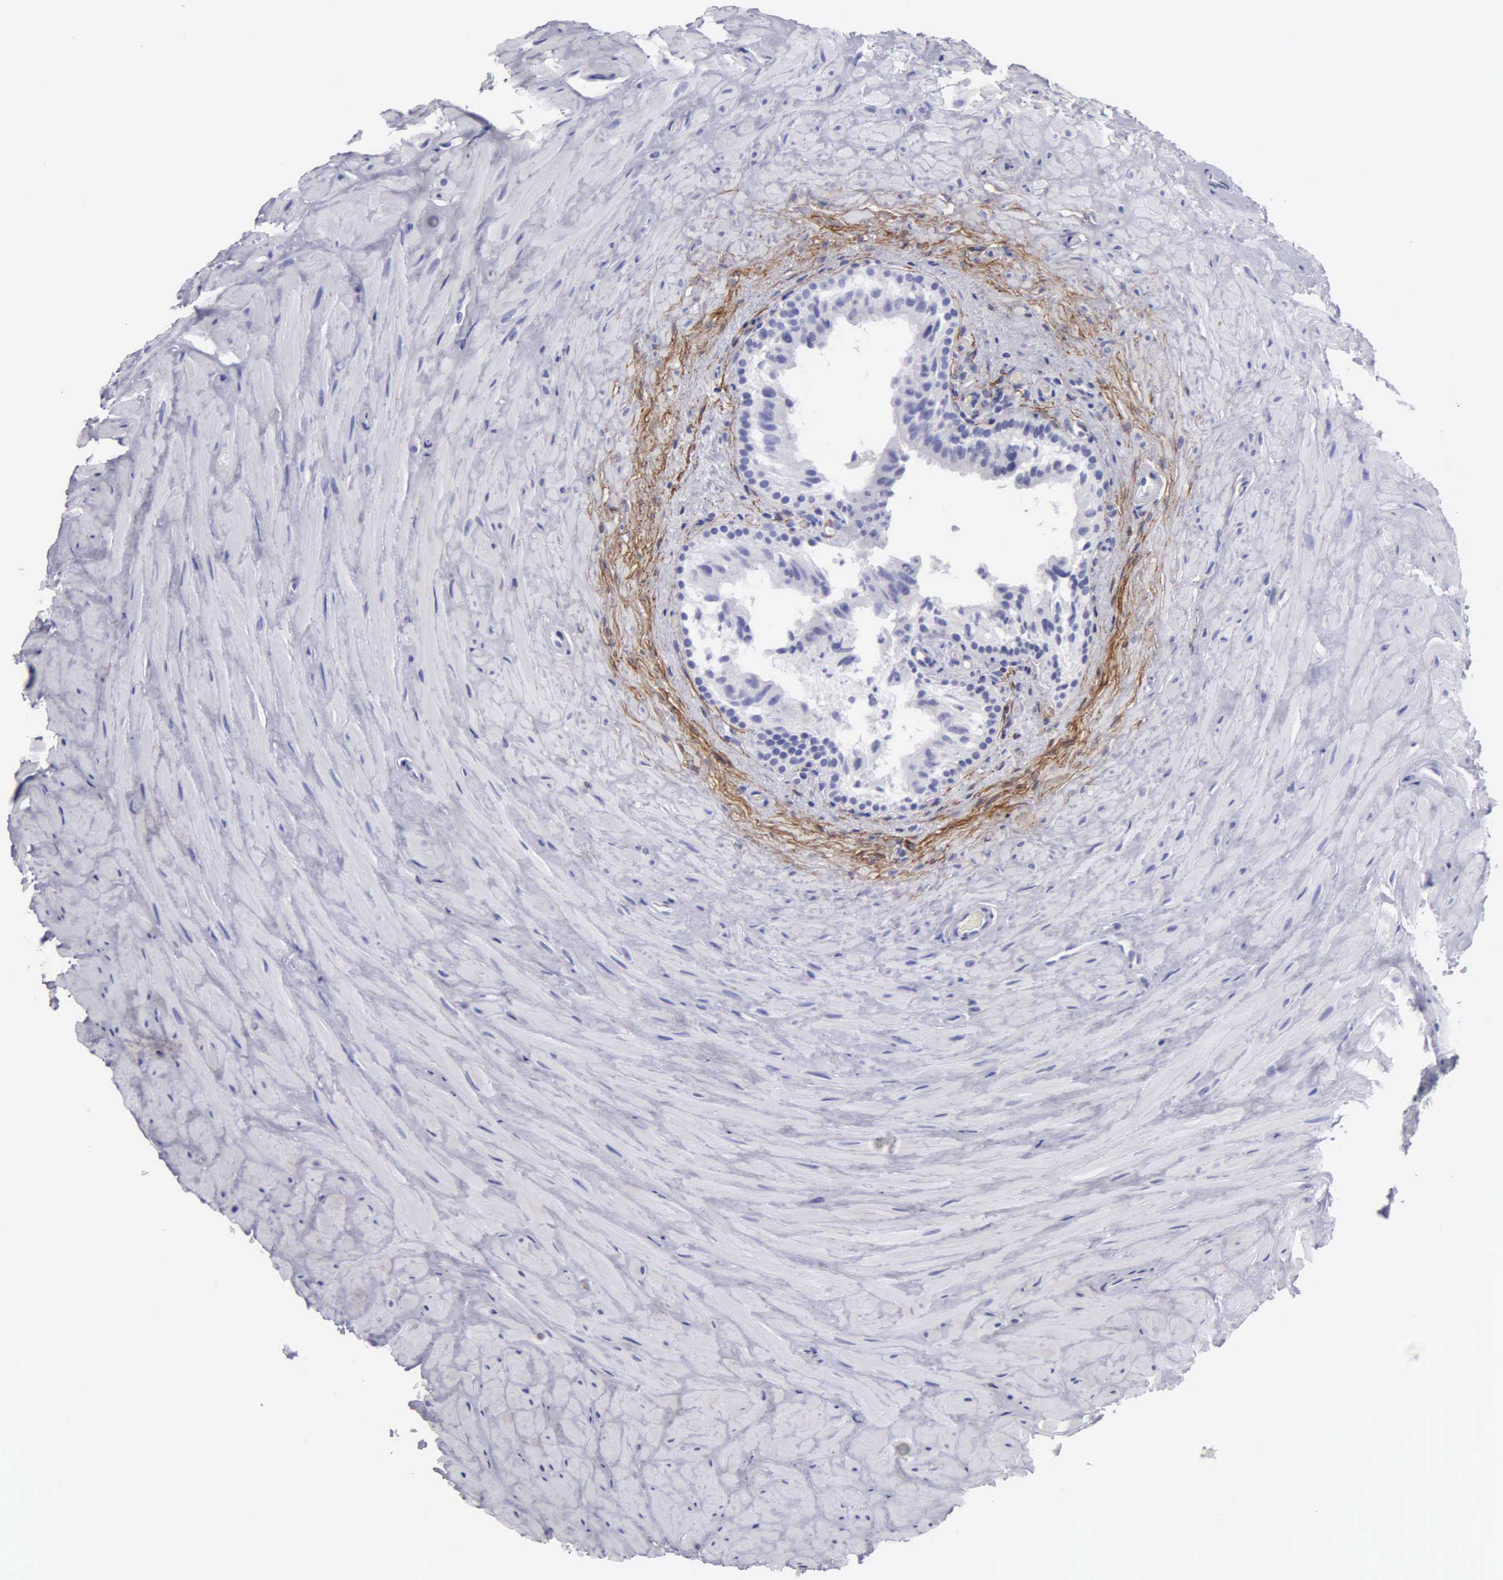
{"staining": {"intensity": "negative", "quantity": "none", "location": "none"}, "tissue": "epididymis", "cell_type": "Glandular cells", "image_type": "normal", "snomed": [{"axis": "morphology", "description": "Normal tissue, NOS"}, {"axis": "topography", "description": "Epididymis"}], "caption": "Epididymis stained for a protein using immunohistochemistry (IHC) exhibits no positivity glandular cells.", "gene": "FBLN5", "patient": {"sex": "male", "age": 35}}